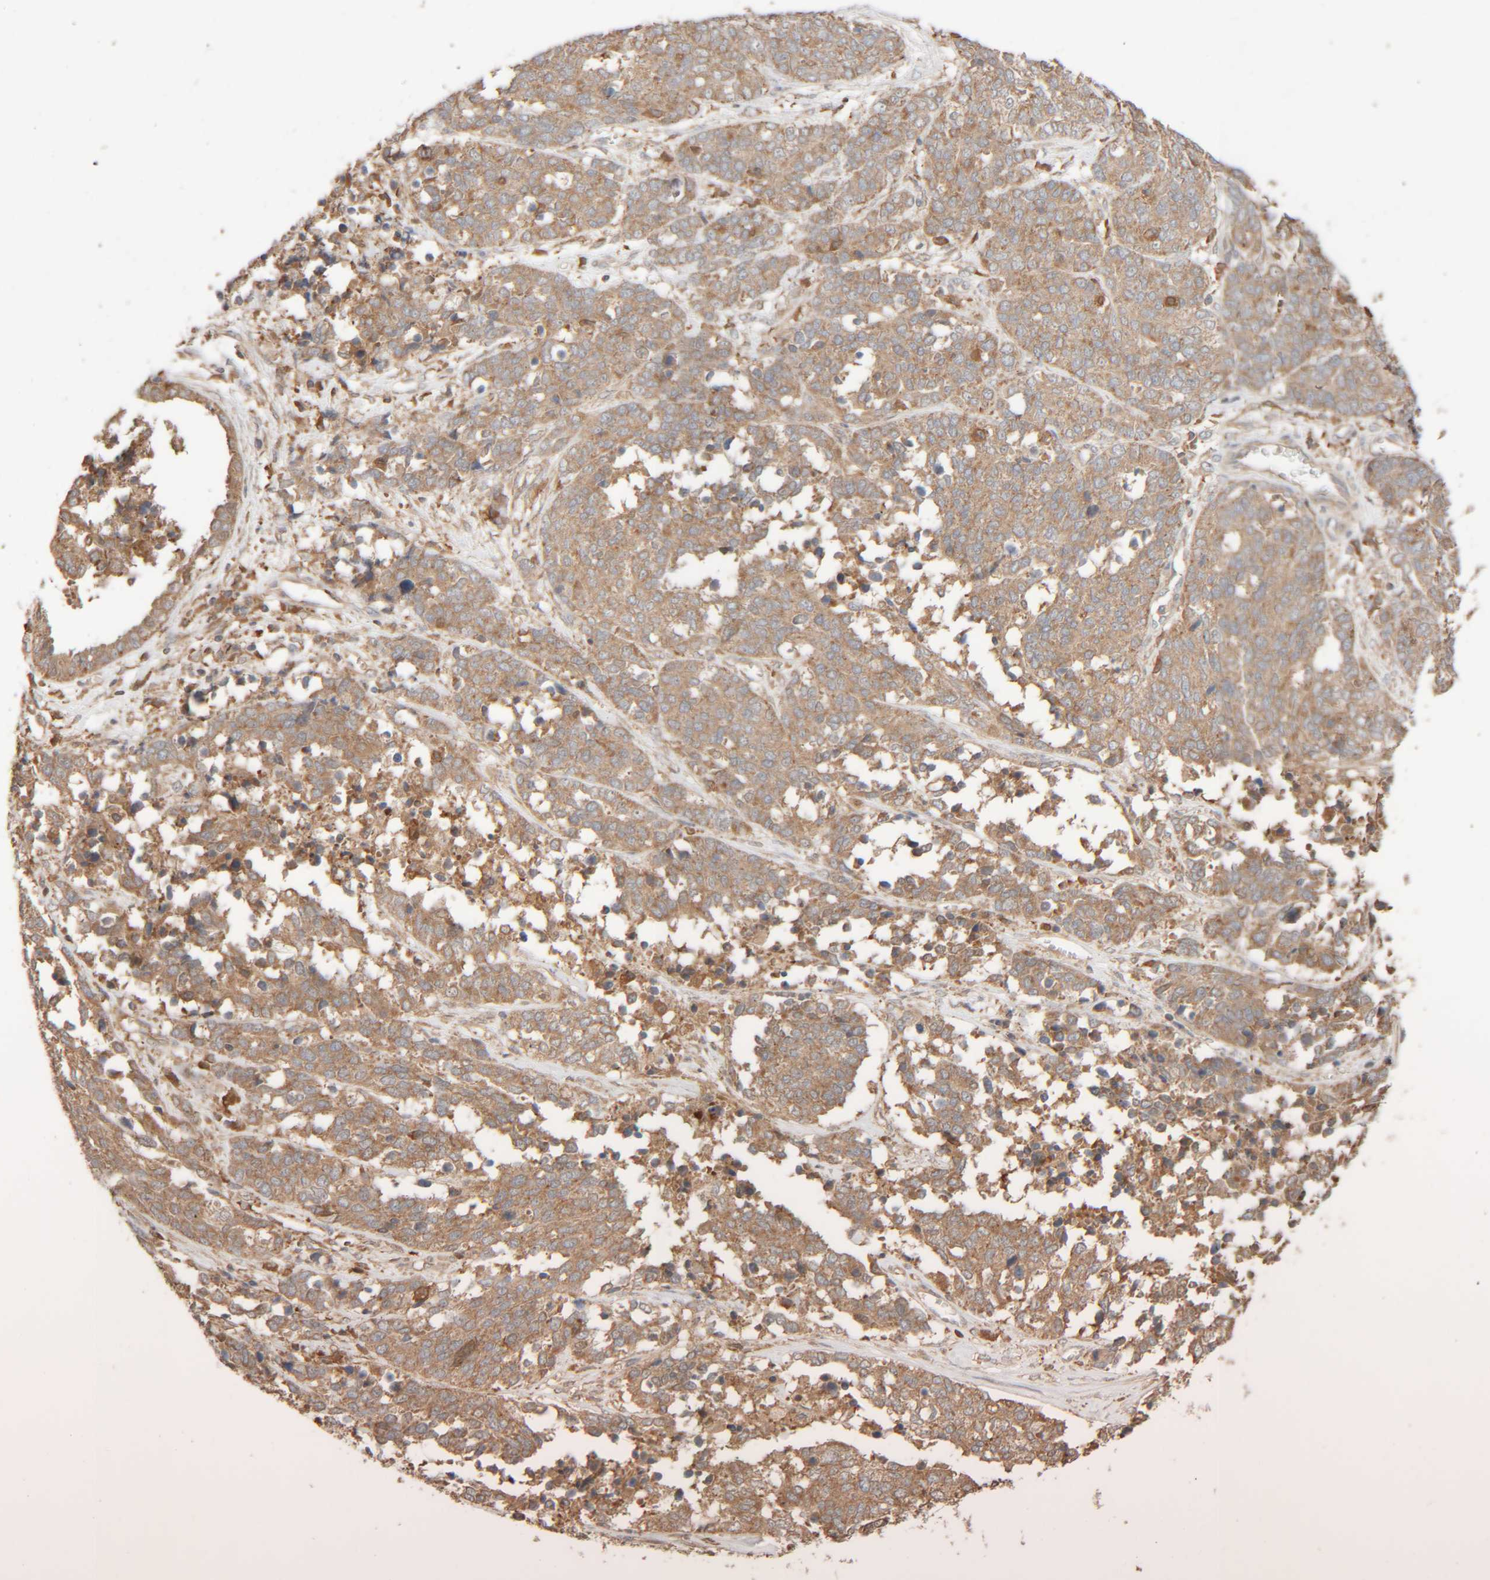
{"staining": {"intensity": "weak", "quantity": ">75%", "location": "cytoplasmic/membranous"}, "tissue": "ovarian cancer", "cell_type": "Tumor cells", "image_type": "cancer", "snomed": [{"axis": "morphology", "description": "Cystadenocarcinoma, serous, NOS"}, {"axis": "topography", "description": "Ovary"}], "caption": "Ovarian serous cystadenocarcinoma stained for a protein shows weak cytoplasmic/membranous positivity in tumor cells.", "gene": "TMEM192", "patient": {"sex": "female", "age": 44}}